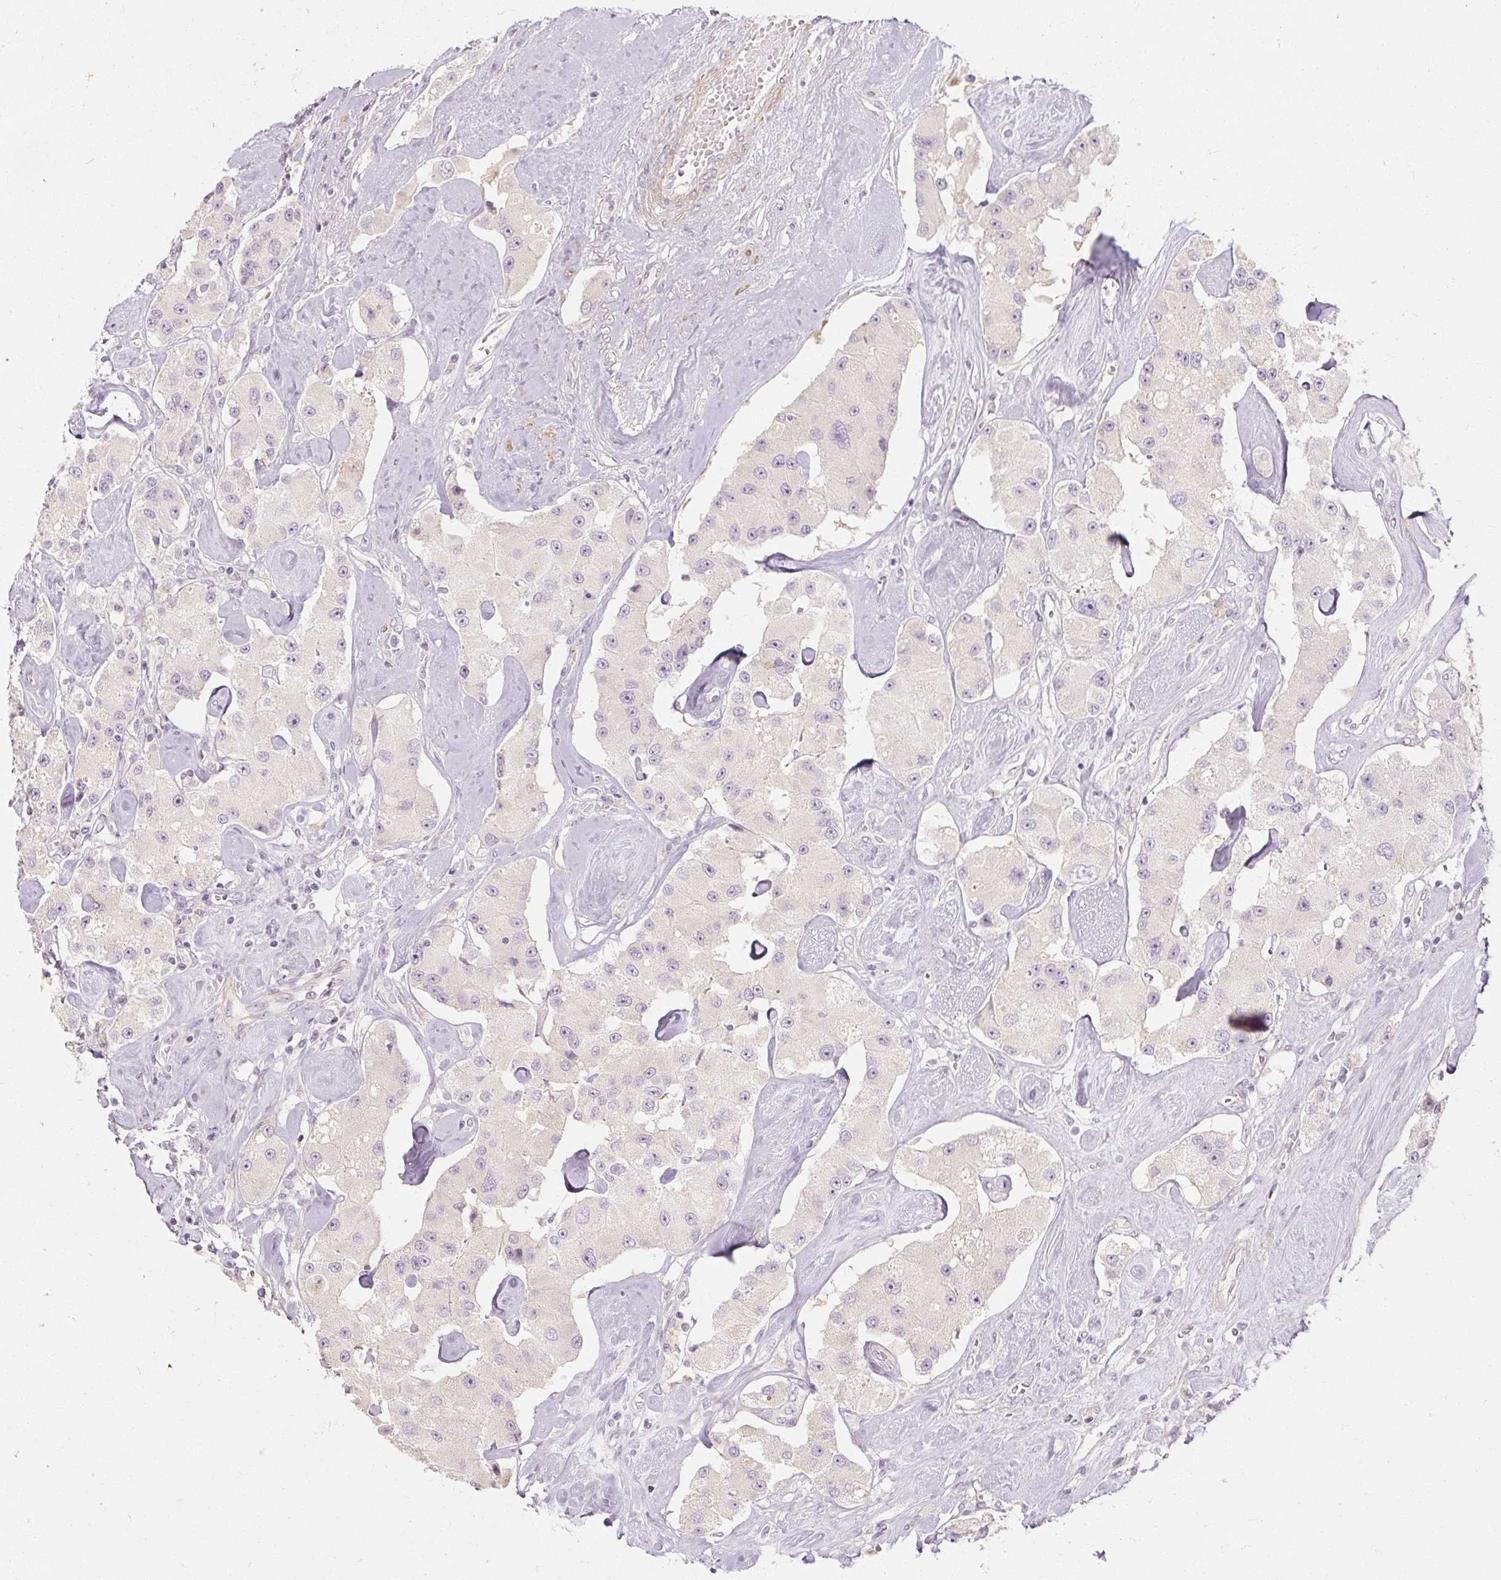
{"staining": {"intensity": "negative", "quantity": "none", "location": "none"}, "tissue": "carcinoid", "cell_type": "Tumor cells", "image_type": "cancer", "snomed": [{"axis": "morphology", "description": "Carcinoid, malignant, NOS"}, {"axis": "topography", "description": "Pancreas"}], "caption": "The photomicrograph exhibits no staining of tumor cells in malignant carcinoid. (IHC, brightfield microscopy, high magnification).", "gene": "CAPN3", "patient": {"sex": "male", "age": 41}}